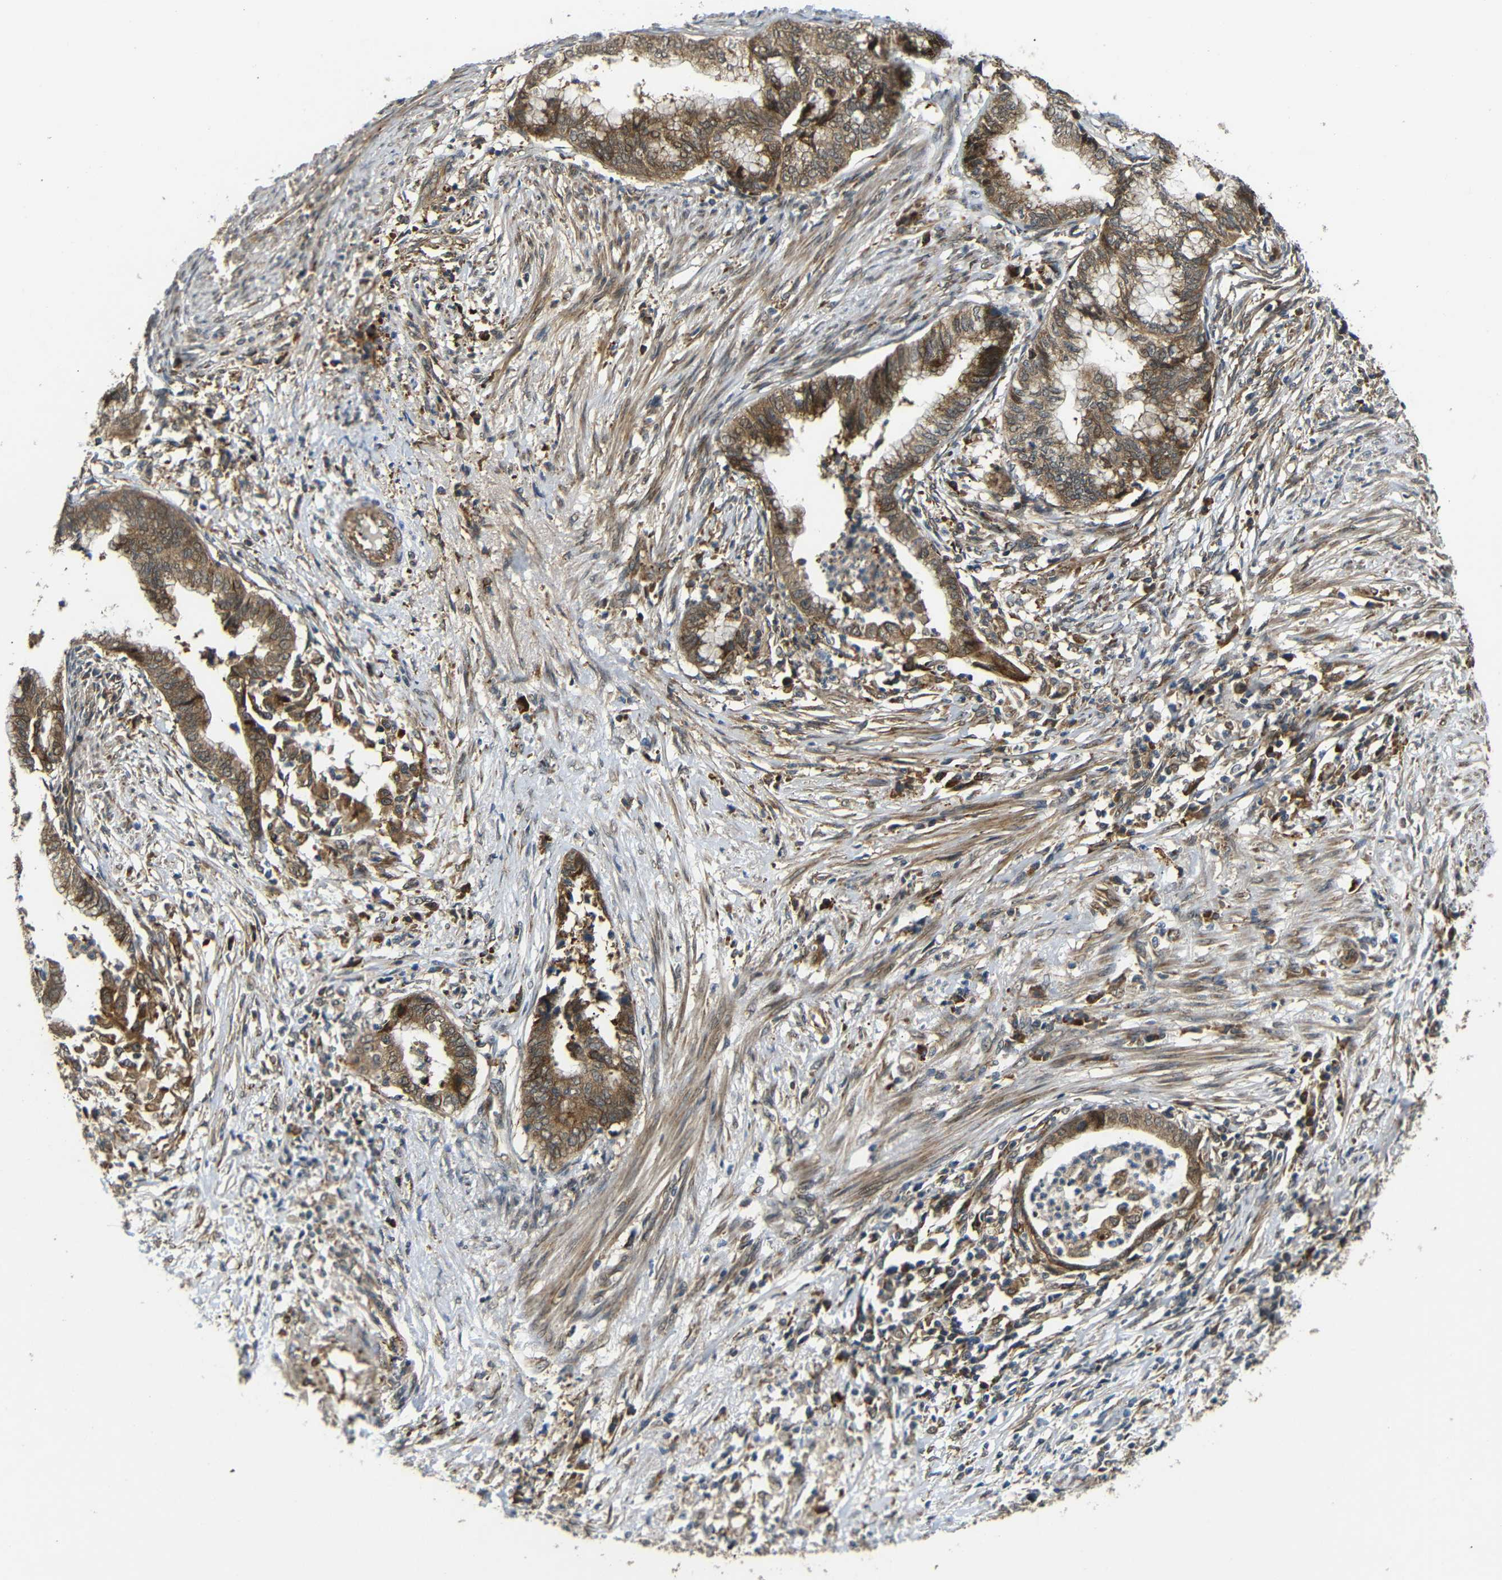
{"staining": {"intensity": "moderate", "quantity": ">75%", "location": "cytoplasmic/membranous"}, "tissue": "endometrial cancer", "cell_type": "Tumor cells", "image_type": "cancer", "snomed": [{"axis": "morphology", "description": "Necrosis, NOS"}, {"axis": "morphology", "description": "Adenocarcinoma, NOS"}, {"axis": "topography", "description": "Endometrium"}], "caption": "Immunohistochemical staining of human endometrial cancer (adenocarcinoma) reveals medium levels of moderate cytoplasmic/membranous protein staining in about >75% of tumor cells.", "gene": "EPHB2", "patient": {"sex": "female", "age": 79}}